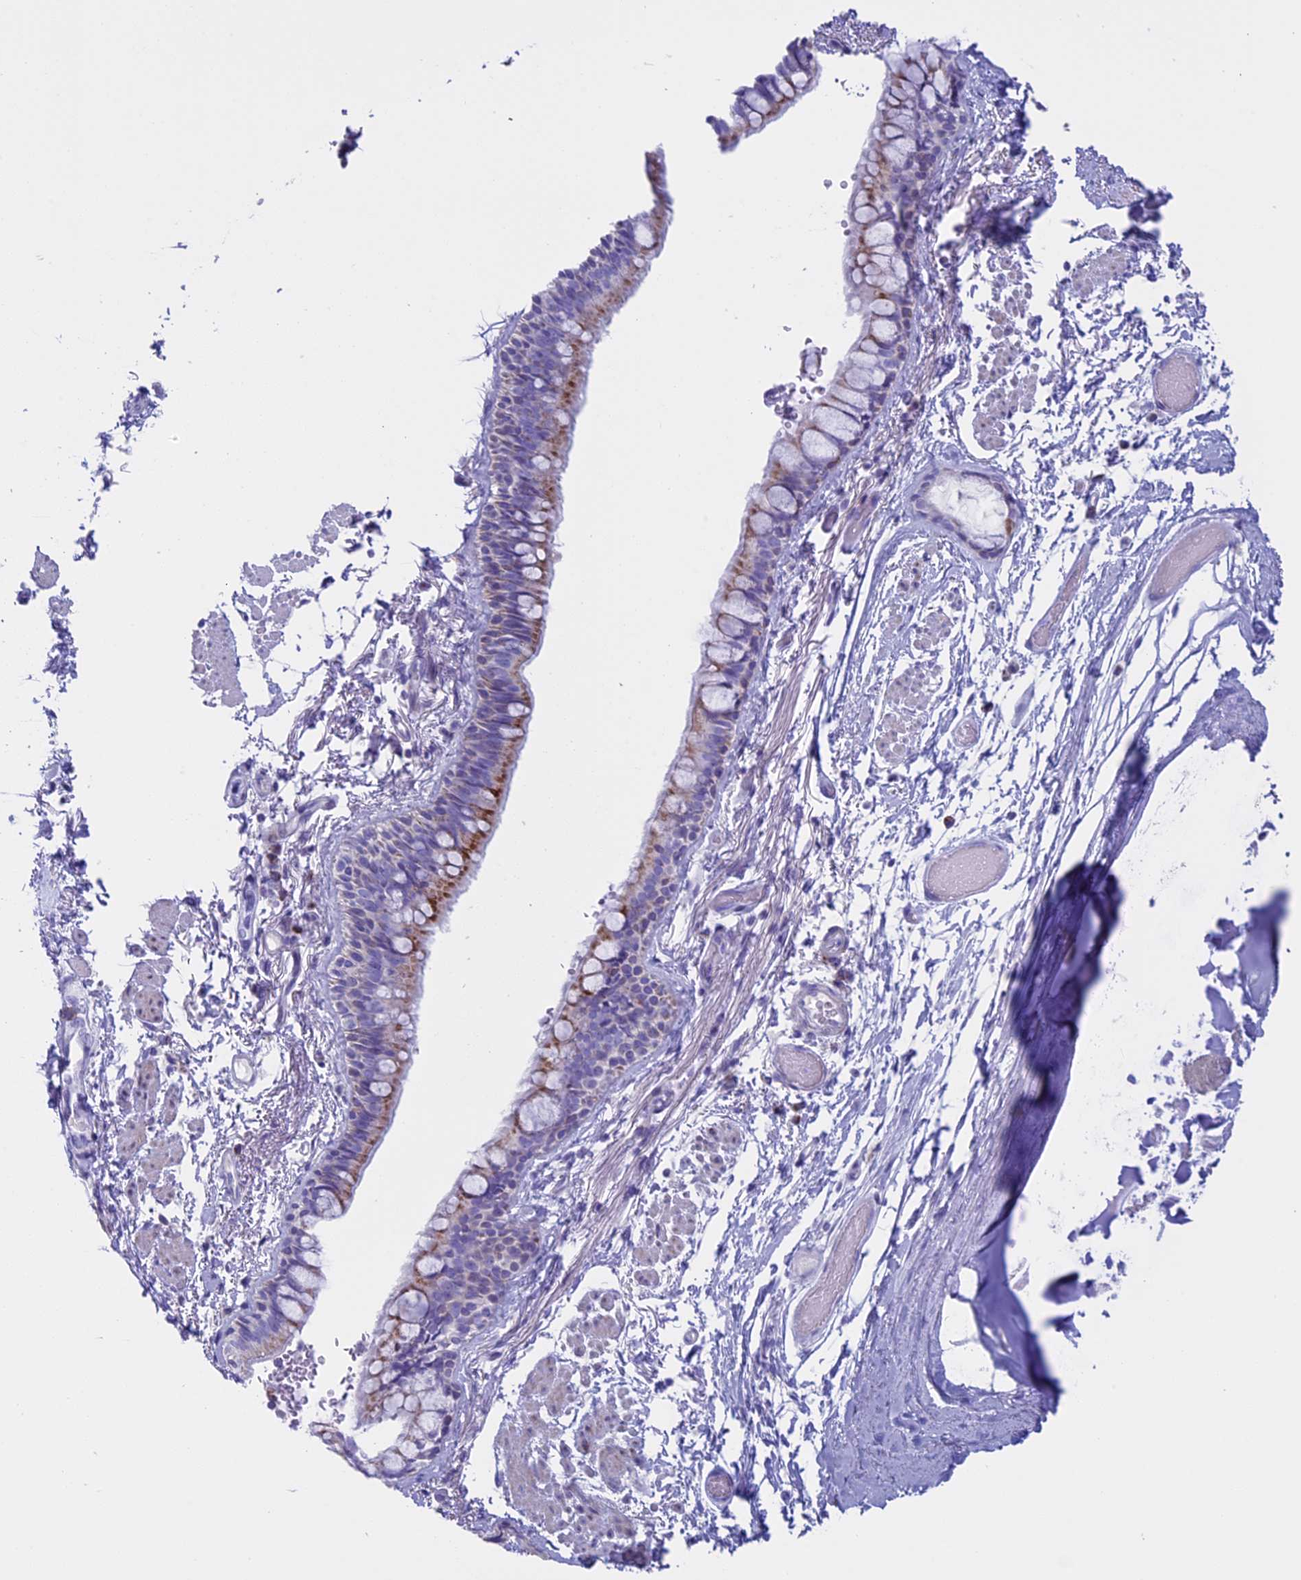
{"staining": {"intensity": "moderate", "quantity": "<25%", "location": "cytoplasmic/membranous"}, "tissue": "bronchus", "cell_type": "Respiratory epithelial cells", "image_type": "normal", "snomed": [{"axis": "morphology", "description": "Normal tissue, NOS"}, {"axis": "topography", "description": "Cartilage tissue"}], "caption": "Moderate cytoplasmic/membranous protein staining is appreciated in approximately <25% of respiratory epithelial cells in bronchus.", "gene": "ZNF563", "patient": {"sex": "male", "age": 63}}